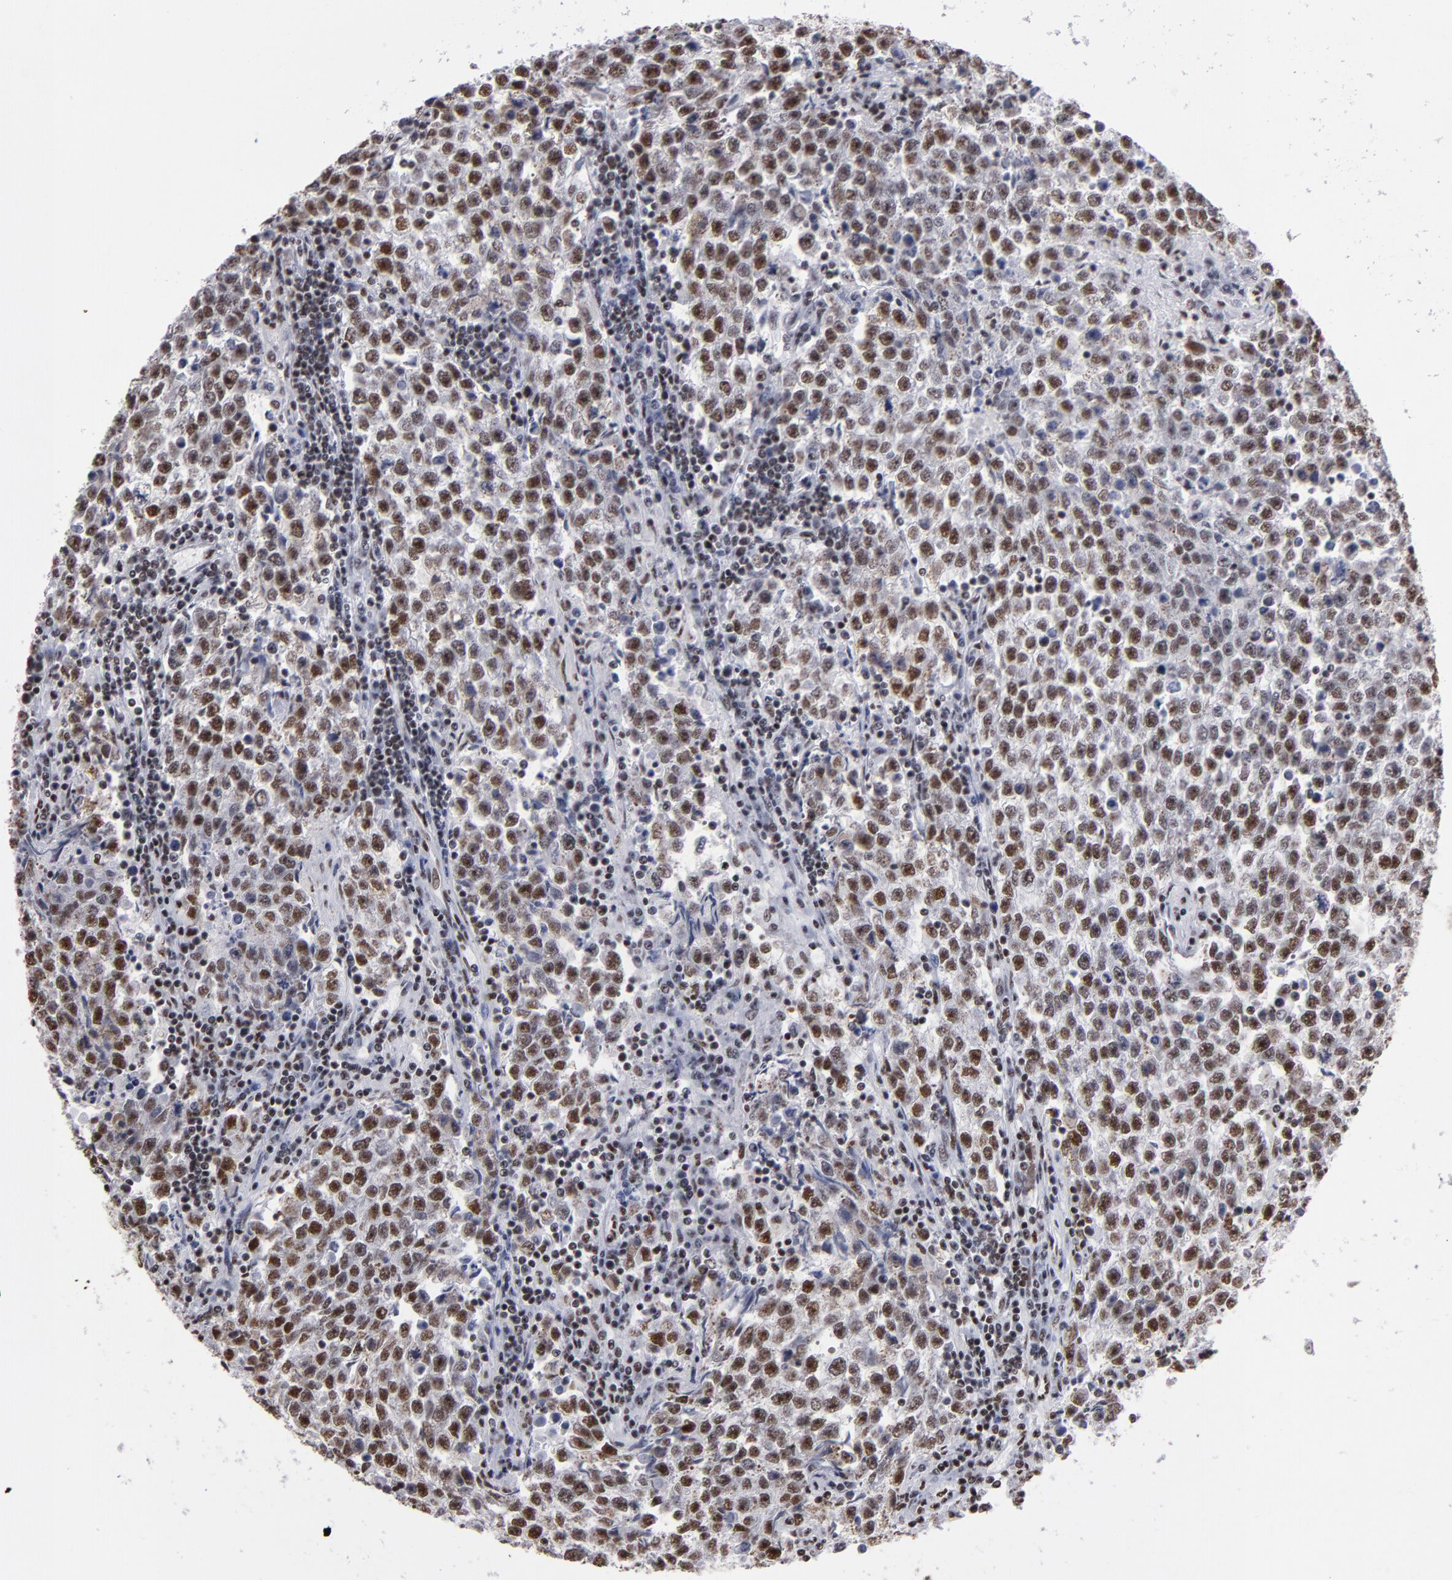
{"staining": {"intensity": "moderate", "quantity": "25%-75%", "location": "nuclear"}, "tissue": "testis cancer", "cell_type": "Tumor cells", "image_type": "cancer", "snomed": [{"axis": "morphology", "description": "Seminoma, NOS"}, {"axis": "topography", "description": "Testis"}], "caption": "Immunohistochemical staining of seminoma (testis) demonstrates medium levels of moderate nuclear protein staining in approximately 25%-75% of tumor cells.", "gene": "MRE11", "patient": {"sex": "male", "age": 36}}